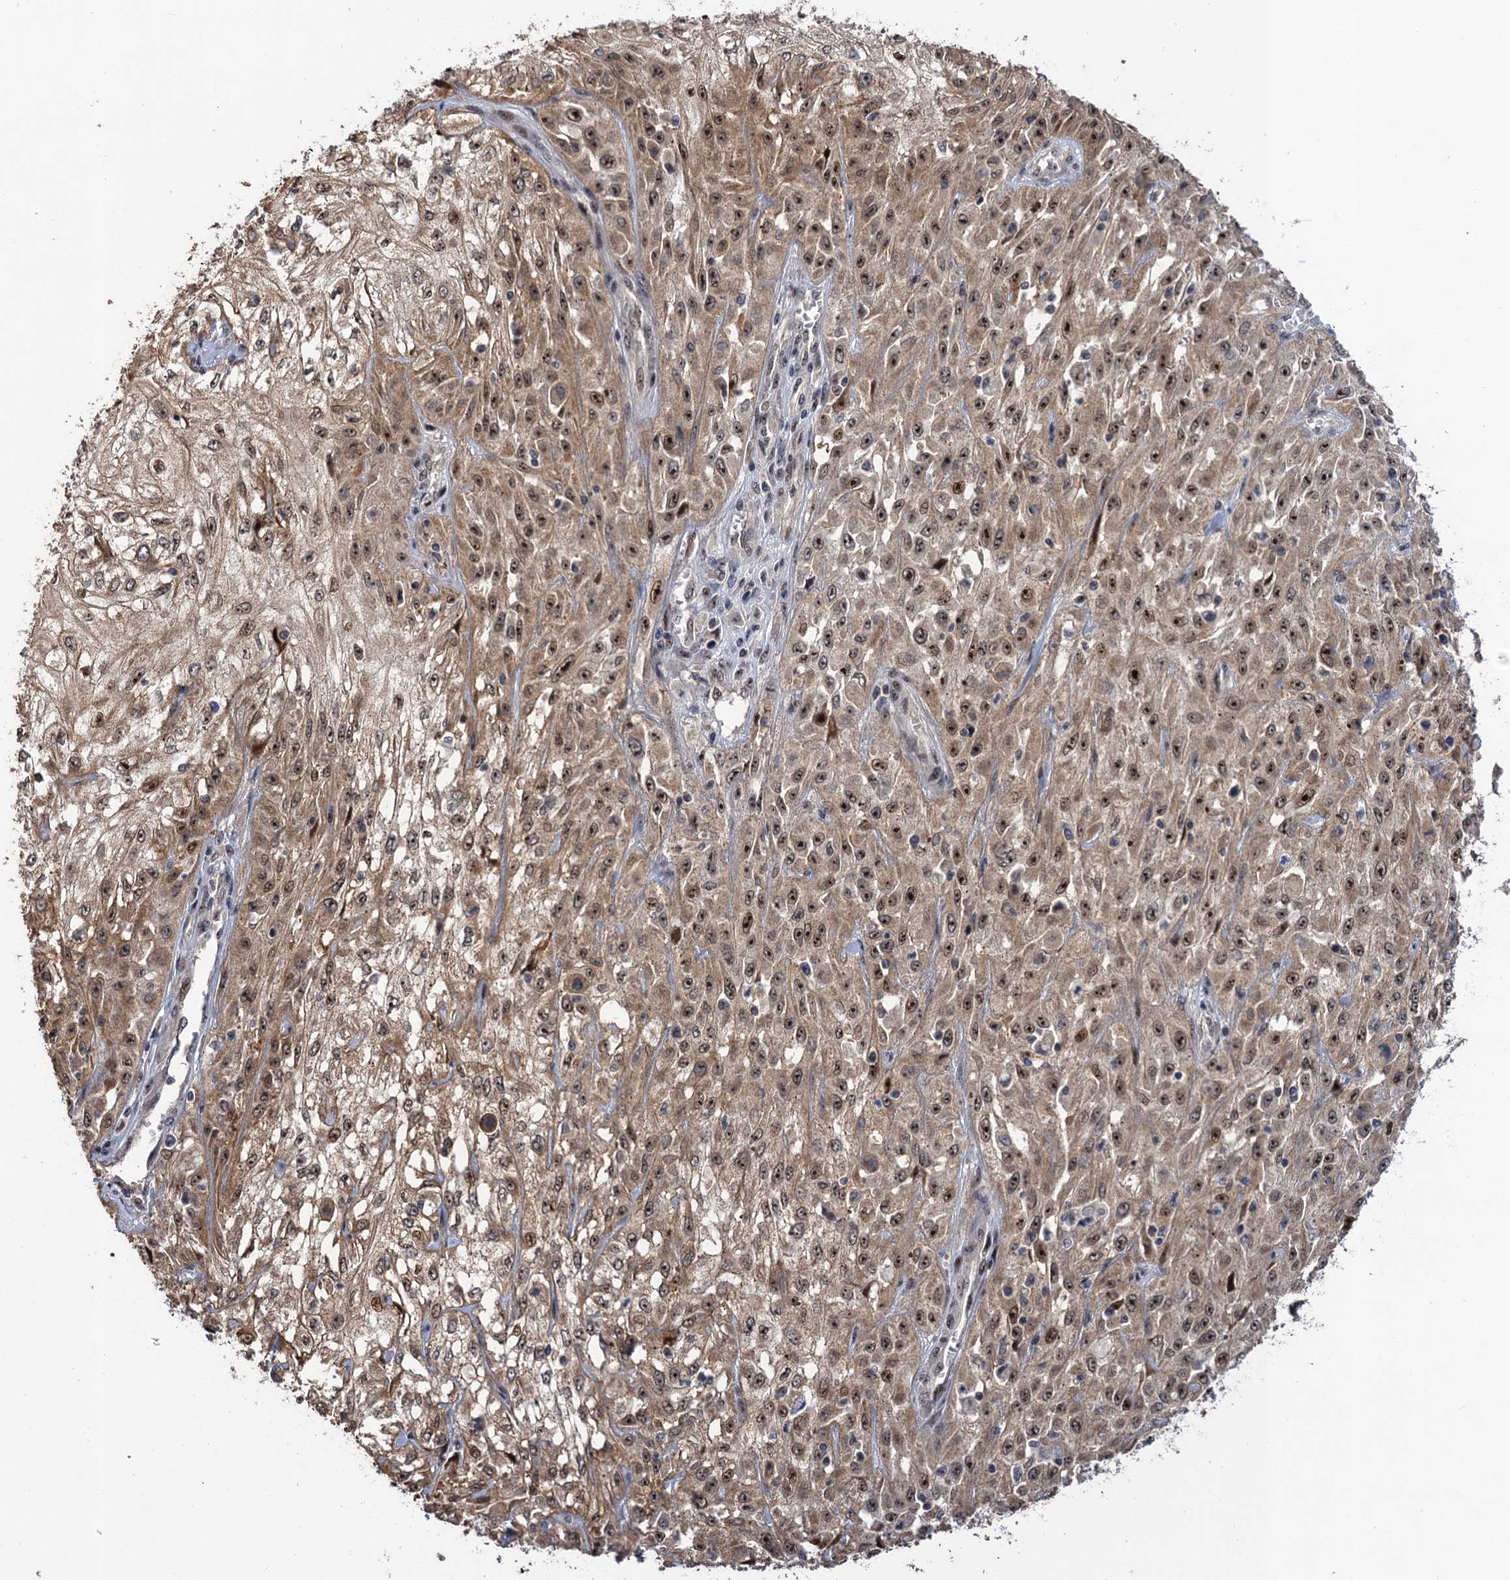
{"staining": {"intensity": "moderate", "quantity": ">75%", "location": "cytoplasmic/membranous,nuclear"}, "tissue": "skin cancer", "cell_type": "Tumor cells", "image_type": "cancer", "snomed": [{"axis": "morphology", "description": "Squamous cell carcinoma, NOS"}, {"axis": "morphology", "description": "Squamous cell carcinoma, metastatic, NOS"}, {"axis": "topography", "description": "Skin"}, {"axis": "topography", "description": "Lymph node"}], "caption": "Protein staining demonstrates moderate cytoplasmic/membranous and nuclear staining in approximately >75% of tumor cells in skin cancer (squamous cell carcinoma).", "gene": "ZAR1L", "patient": {"sex": "male", "age": 75}}